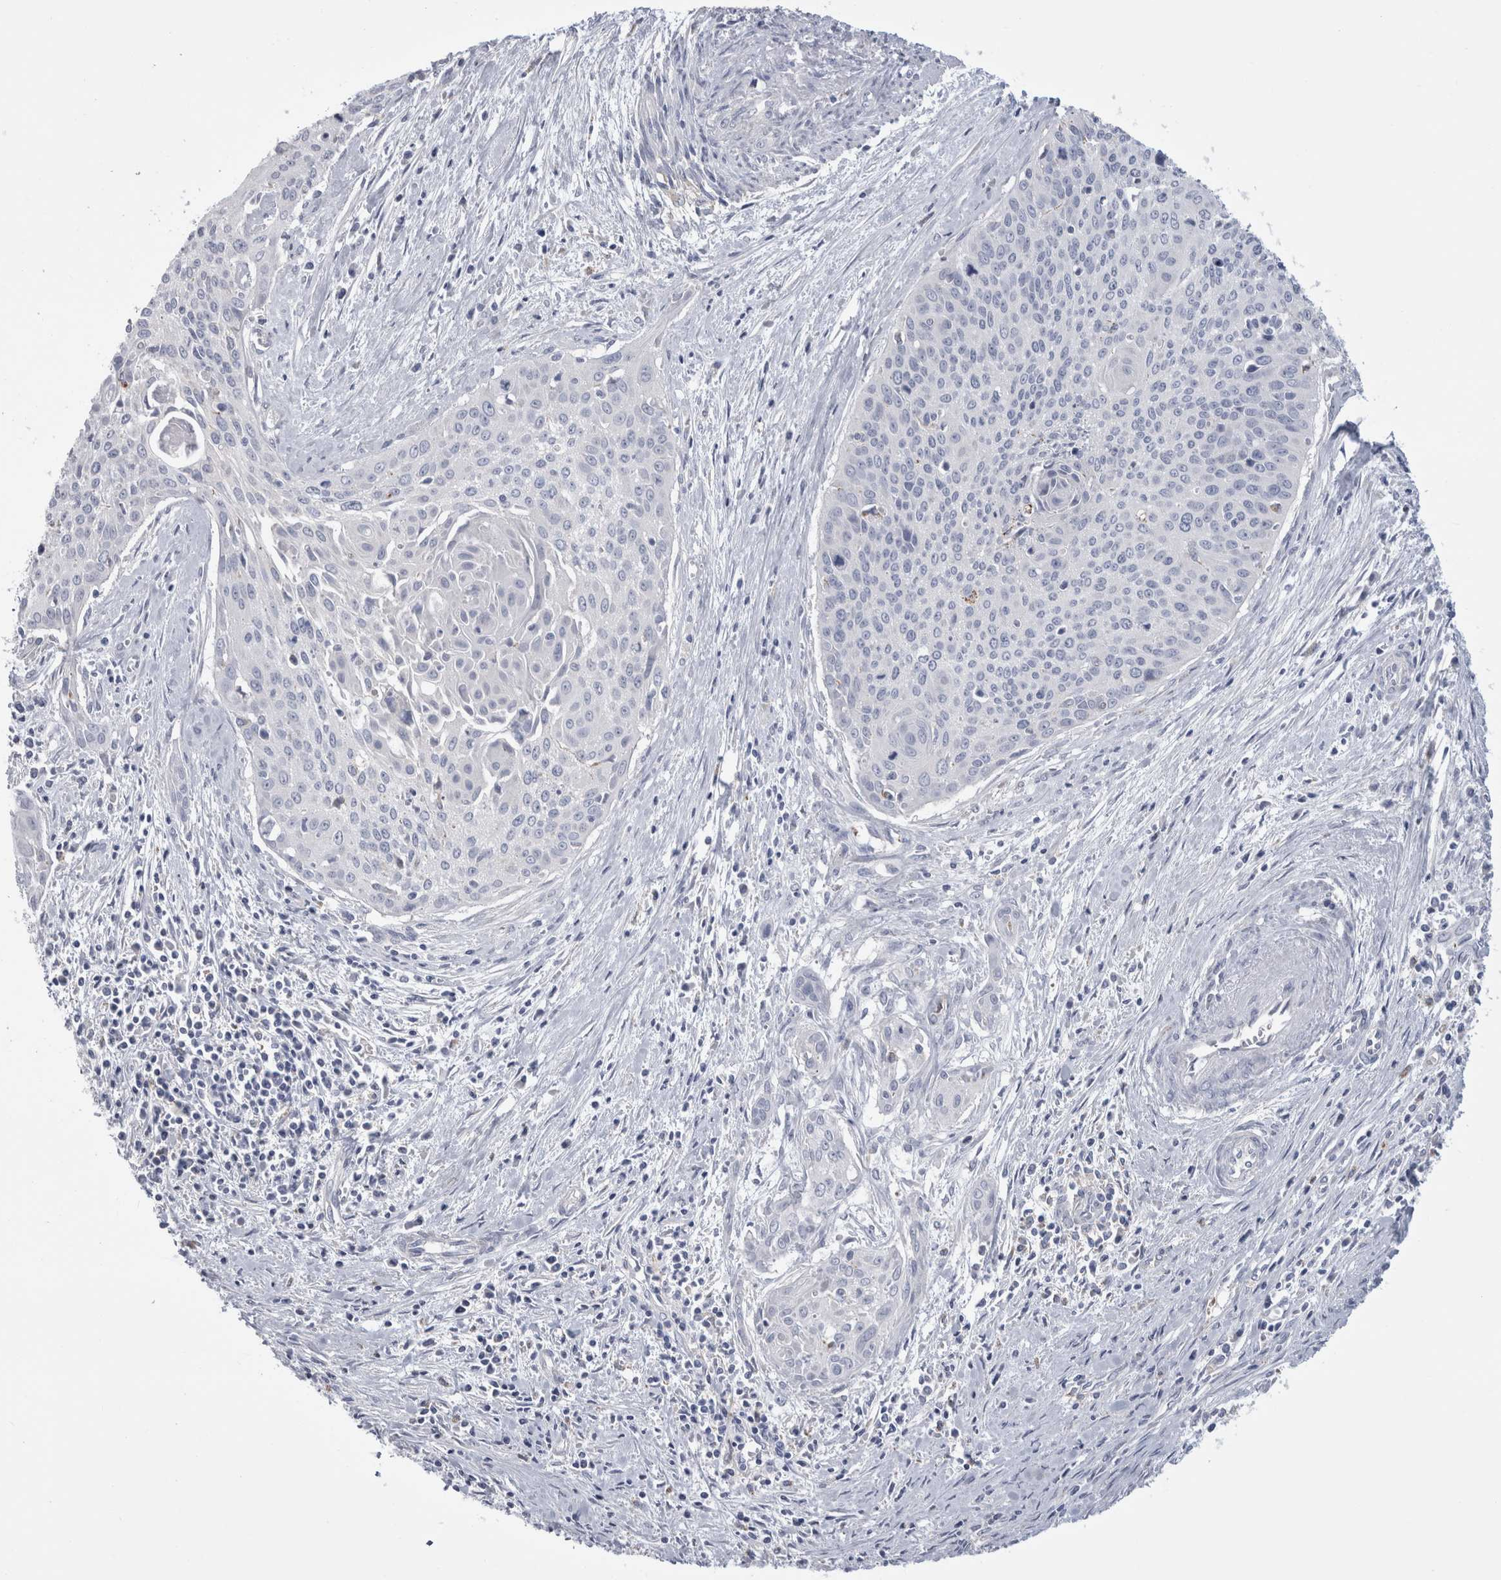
{"staining": {"intensity": "negative", "quantity": "none", "location": "none"}, "tissue": "cervical cancer", "cell_type": "Tumor cells", "image_type": "cancer", "snomed": [{"axis": "morphology", "description": "Squamous cell carcinoma, NOS"}, {"axis": "topography", "description": "Cervix"}], "caption": "Immunohistochemical staining of squamous cell carcinoma (cervical) exhibits no significant positivity in tumor cells.", "gene": "GATM", "patient": {"sex": "female", "age": 55}}